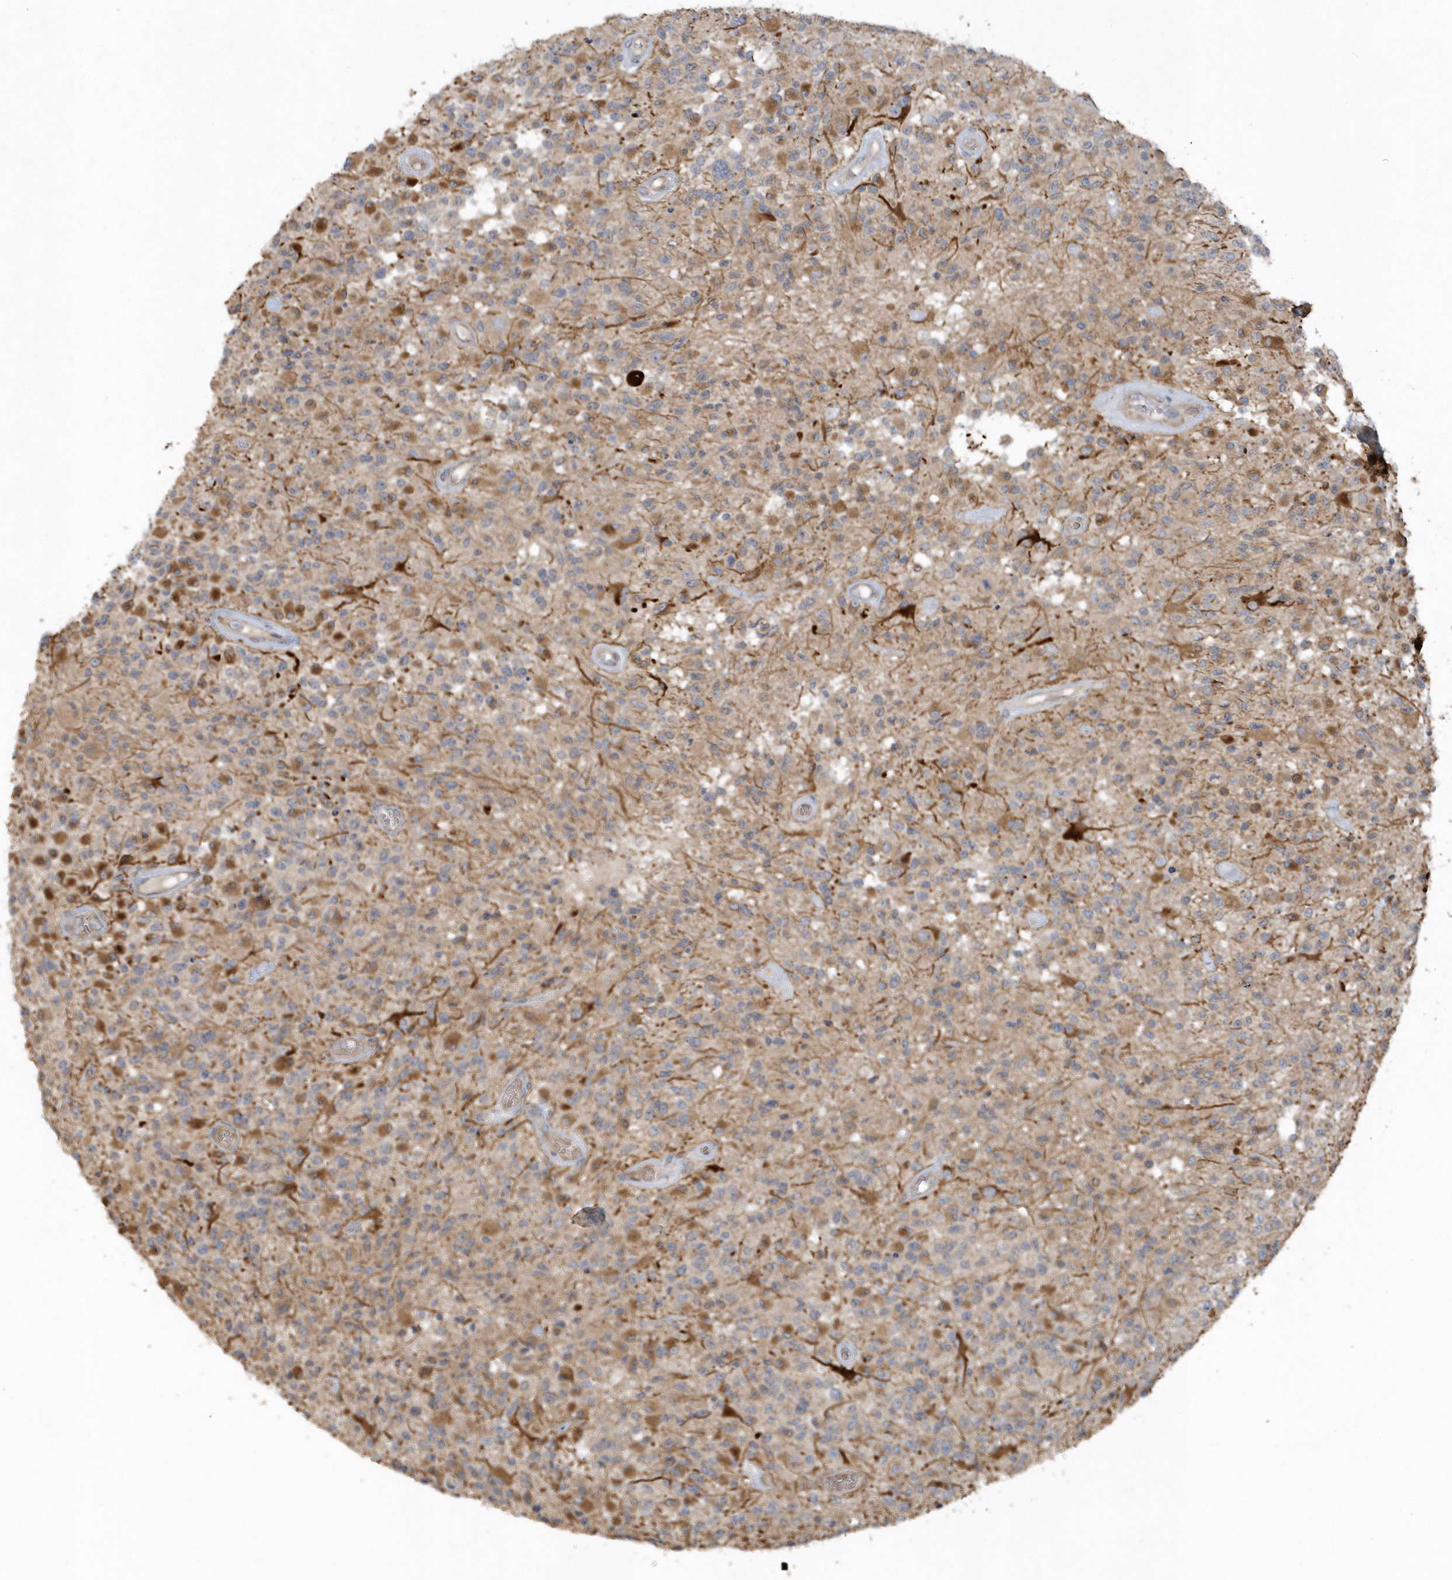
{"staining": {"intensity": "weak", "quantity": "<25%", "location": "cytoplasmic/membranous"}, "tissue": "glioma", "cell_type": "Tumor cells", "image_type": "cancer", "snomed": [{"axis": "morphology", "description": "Glioma, malignant, High grade"}, {"axis": "morphology", "description": "Glioblastoma, NOS"}, {"axis": "topography", "description": "Brain"}], "caption": "The histopathology image shows no significant positivity in tumor cells of glioma.", "gene": "THG1L", "patient": {"sex": "male", "age": 60}}